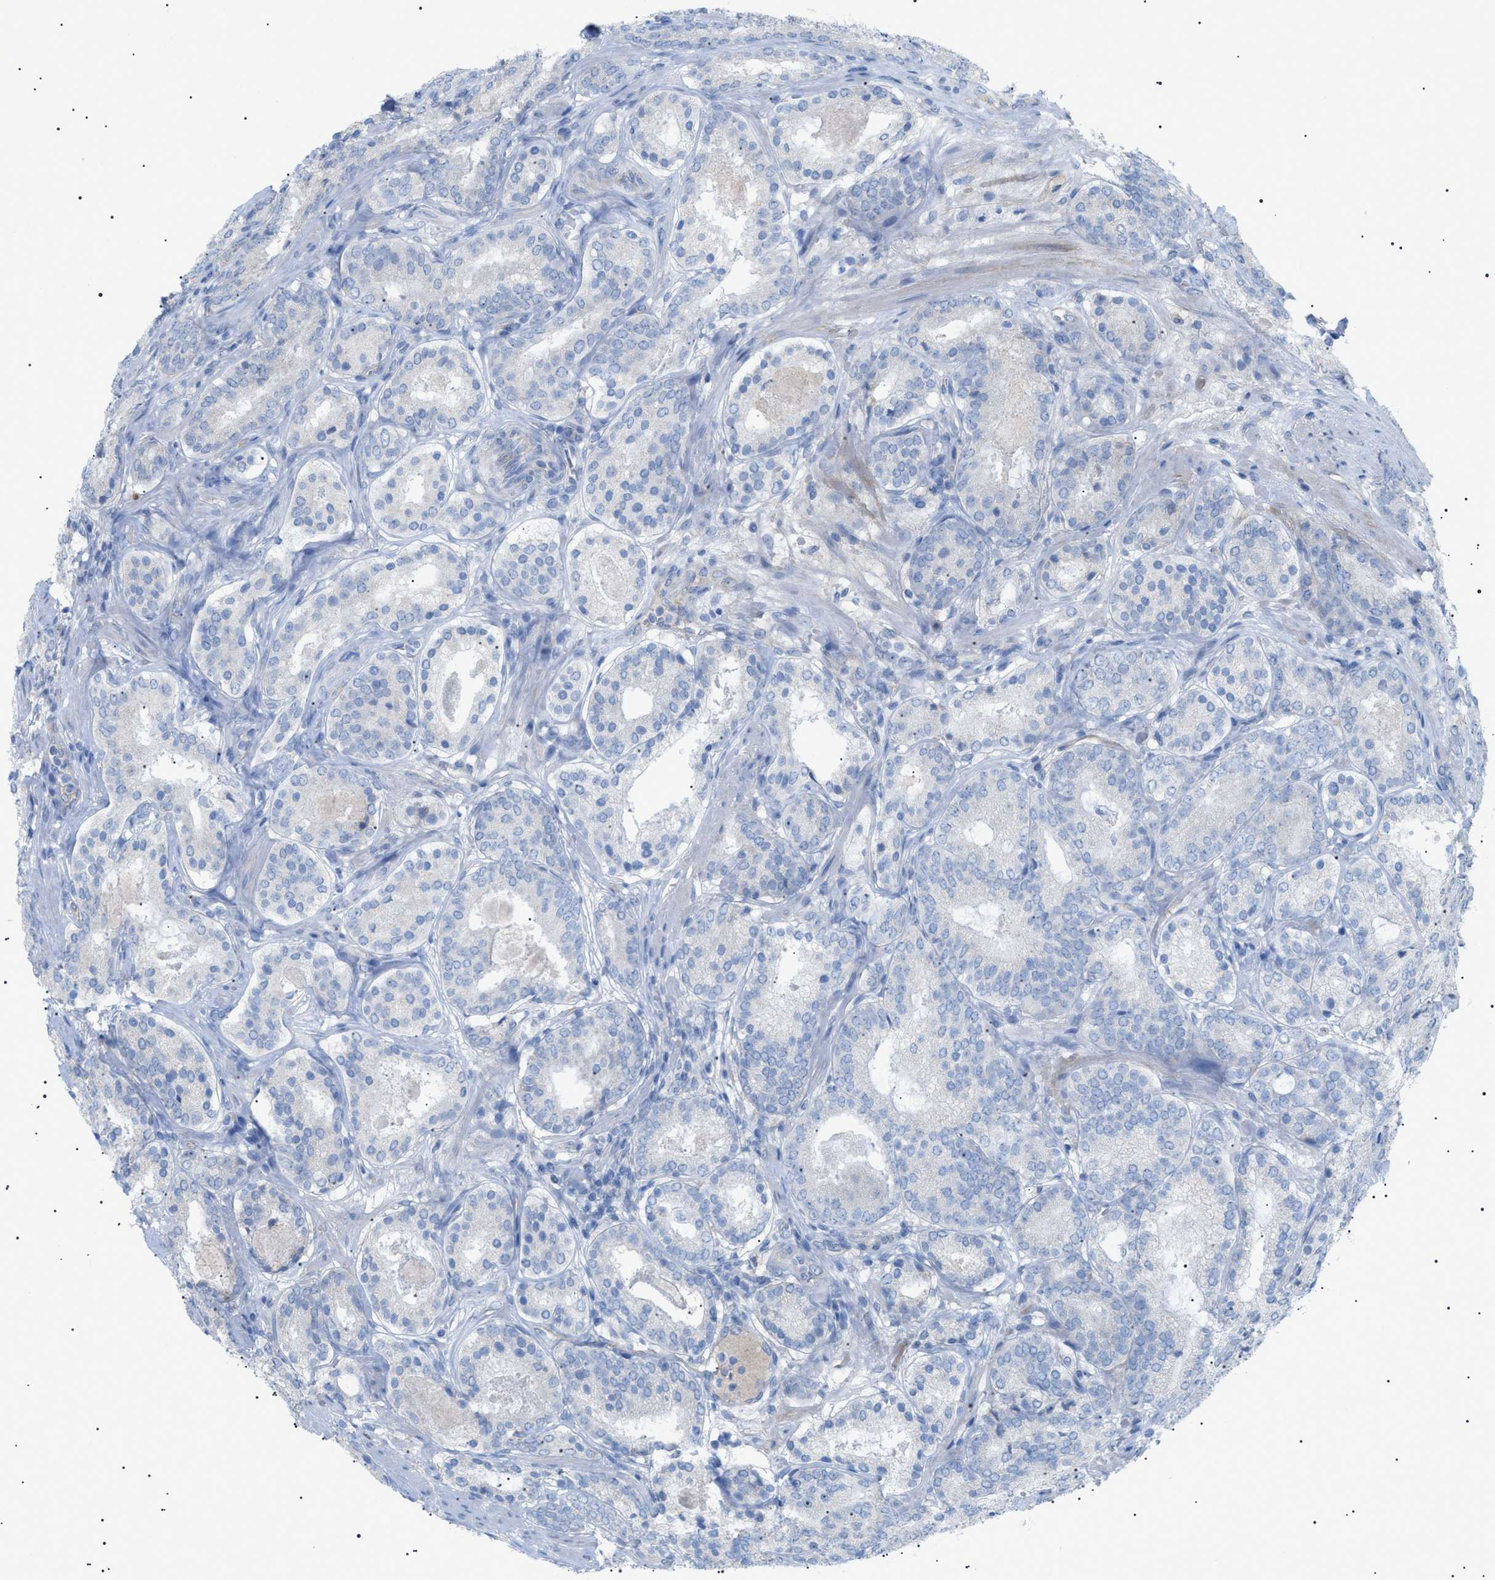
{"staining": {"intensity": "negative", "quantity": "none", "location": "none"}, "tissue": "prostate cancer", "cell_type": "Tumor cells", "image_type": "cancer", "snomed": [{"axis": "morphology", "description": "Adenocarcinoma, Low grade"}, {"axis": "topography", "description": "Prostate"}], "caption": "High magnification brightfield microscopy of prostate cancer stained with DAB (brown) and counterstained with hematoxylin (blue): tumor cells show no significant positivity. (Stains: DAB (3,3'-diaminobenzidine) immunohistochemistry with hematoxylin counter stain, Microscopy: brightfield microscopy at high magnification).", "gene": "ADAMTS1", "patient": {"sex": "male", "age": 69}}